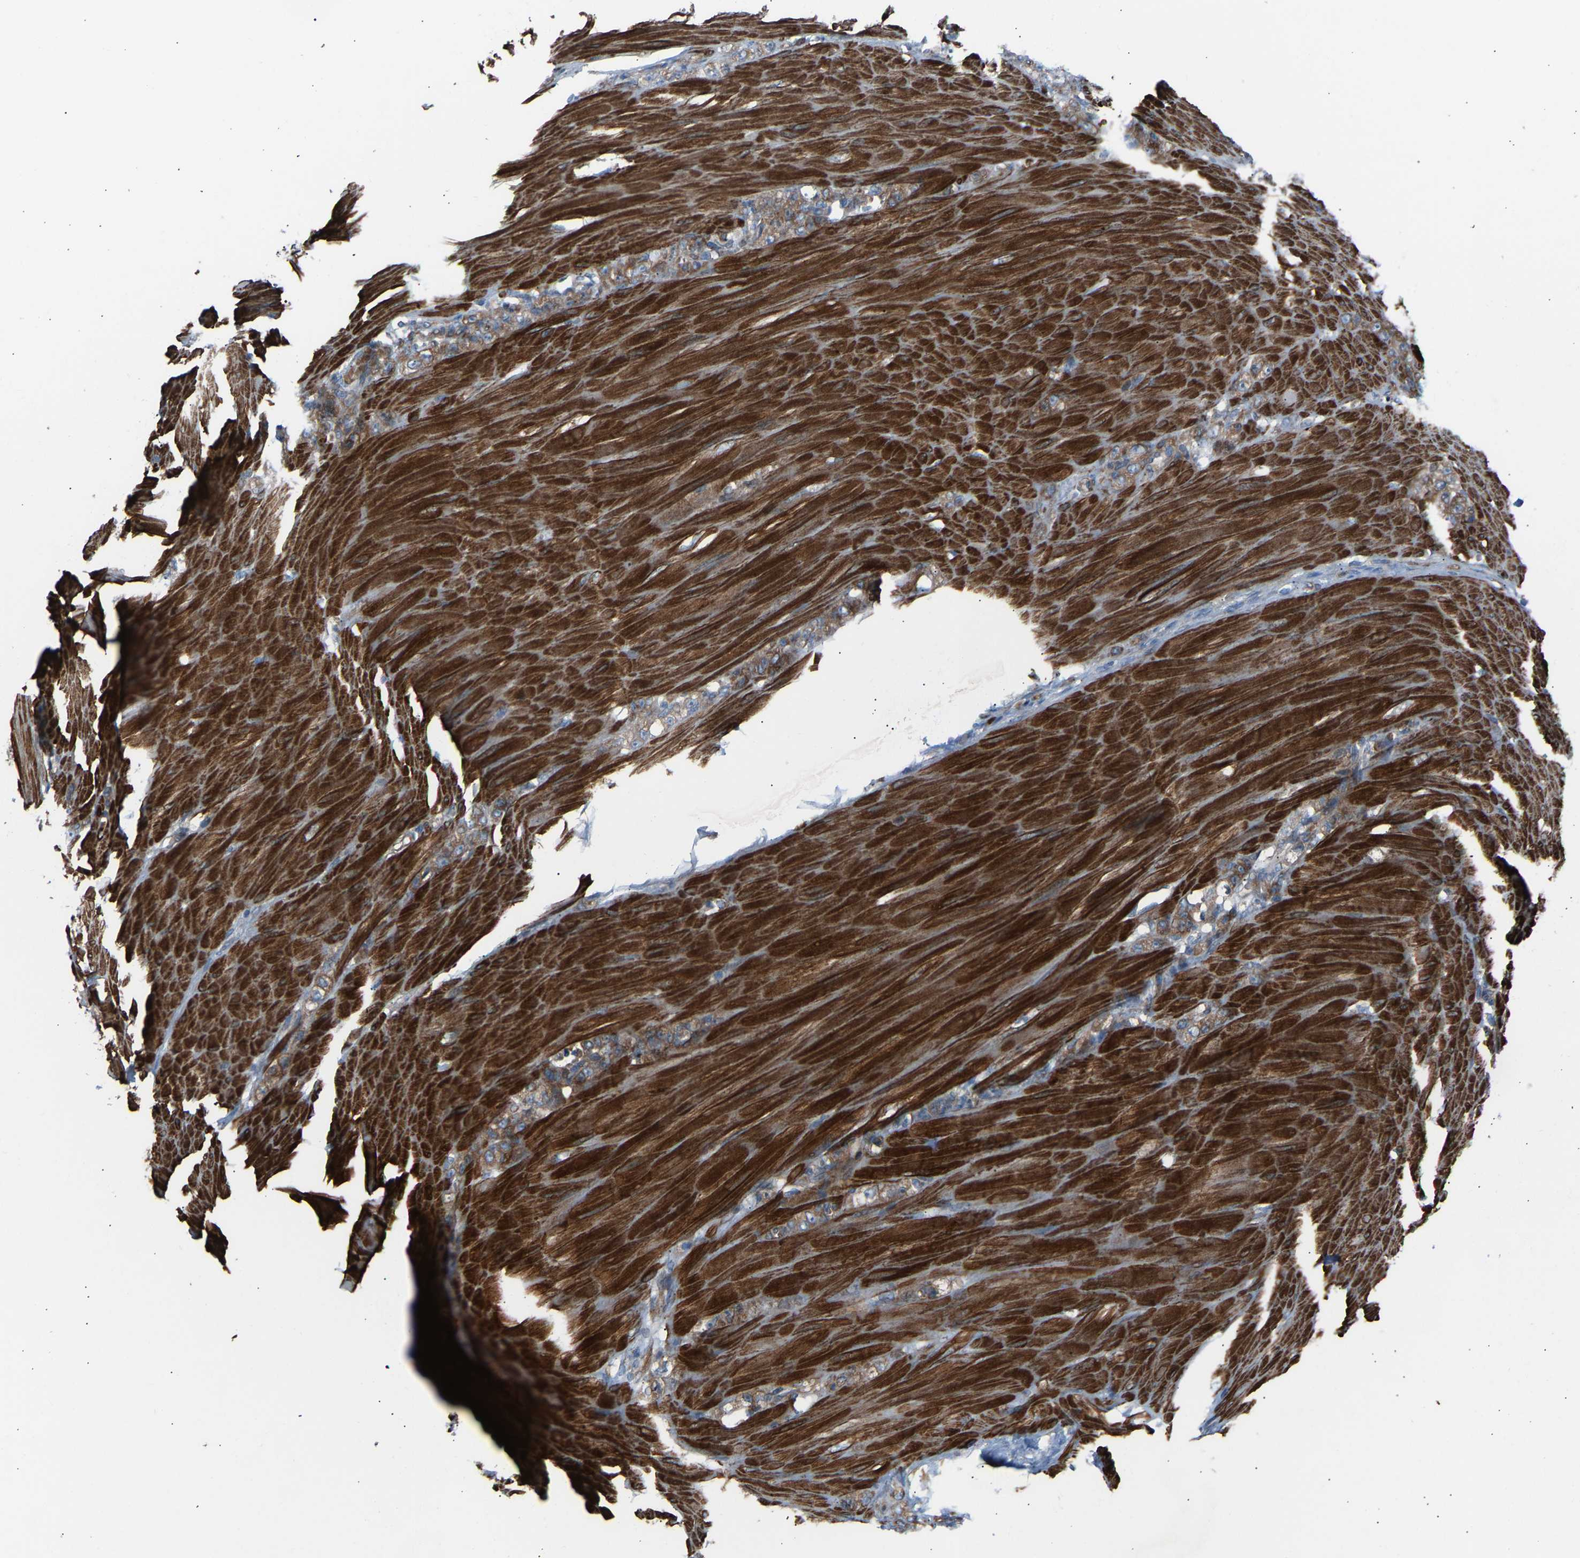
{"staining": {"intensity": "moderate", "quantity": ">75%", "location": "cytoplasmic/membranous"}, "tissue": "stomach cancer", "cell_type": "Tumor cells", "image_type": "cancer", "snomed": [{"axis": "morphology", "description": "Normal tissue, NOS"}, {"axis": "morphology", "description": "Adenocarcinoma, NOS"}, {"axis": "topography", "description": "Stomach"}], "caption": "Immunohistochemistry photomicrograph of human stomach adenocarcinoma stained for a protein (brown), which reveals medium levels of moderate cytoplasmic/membranous positivity in about >75% of tumor cells.", "gene": "VPS41", "patient": {"sex": "male", "age": 82}}